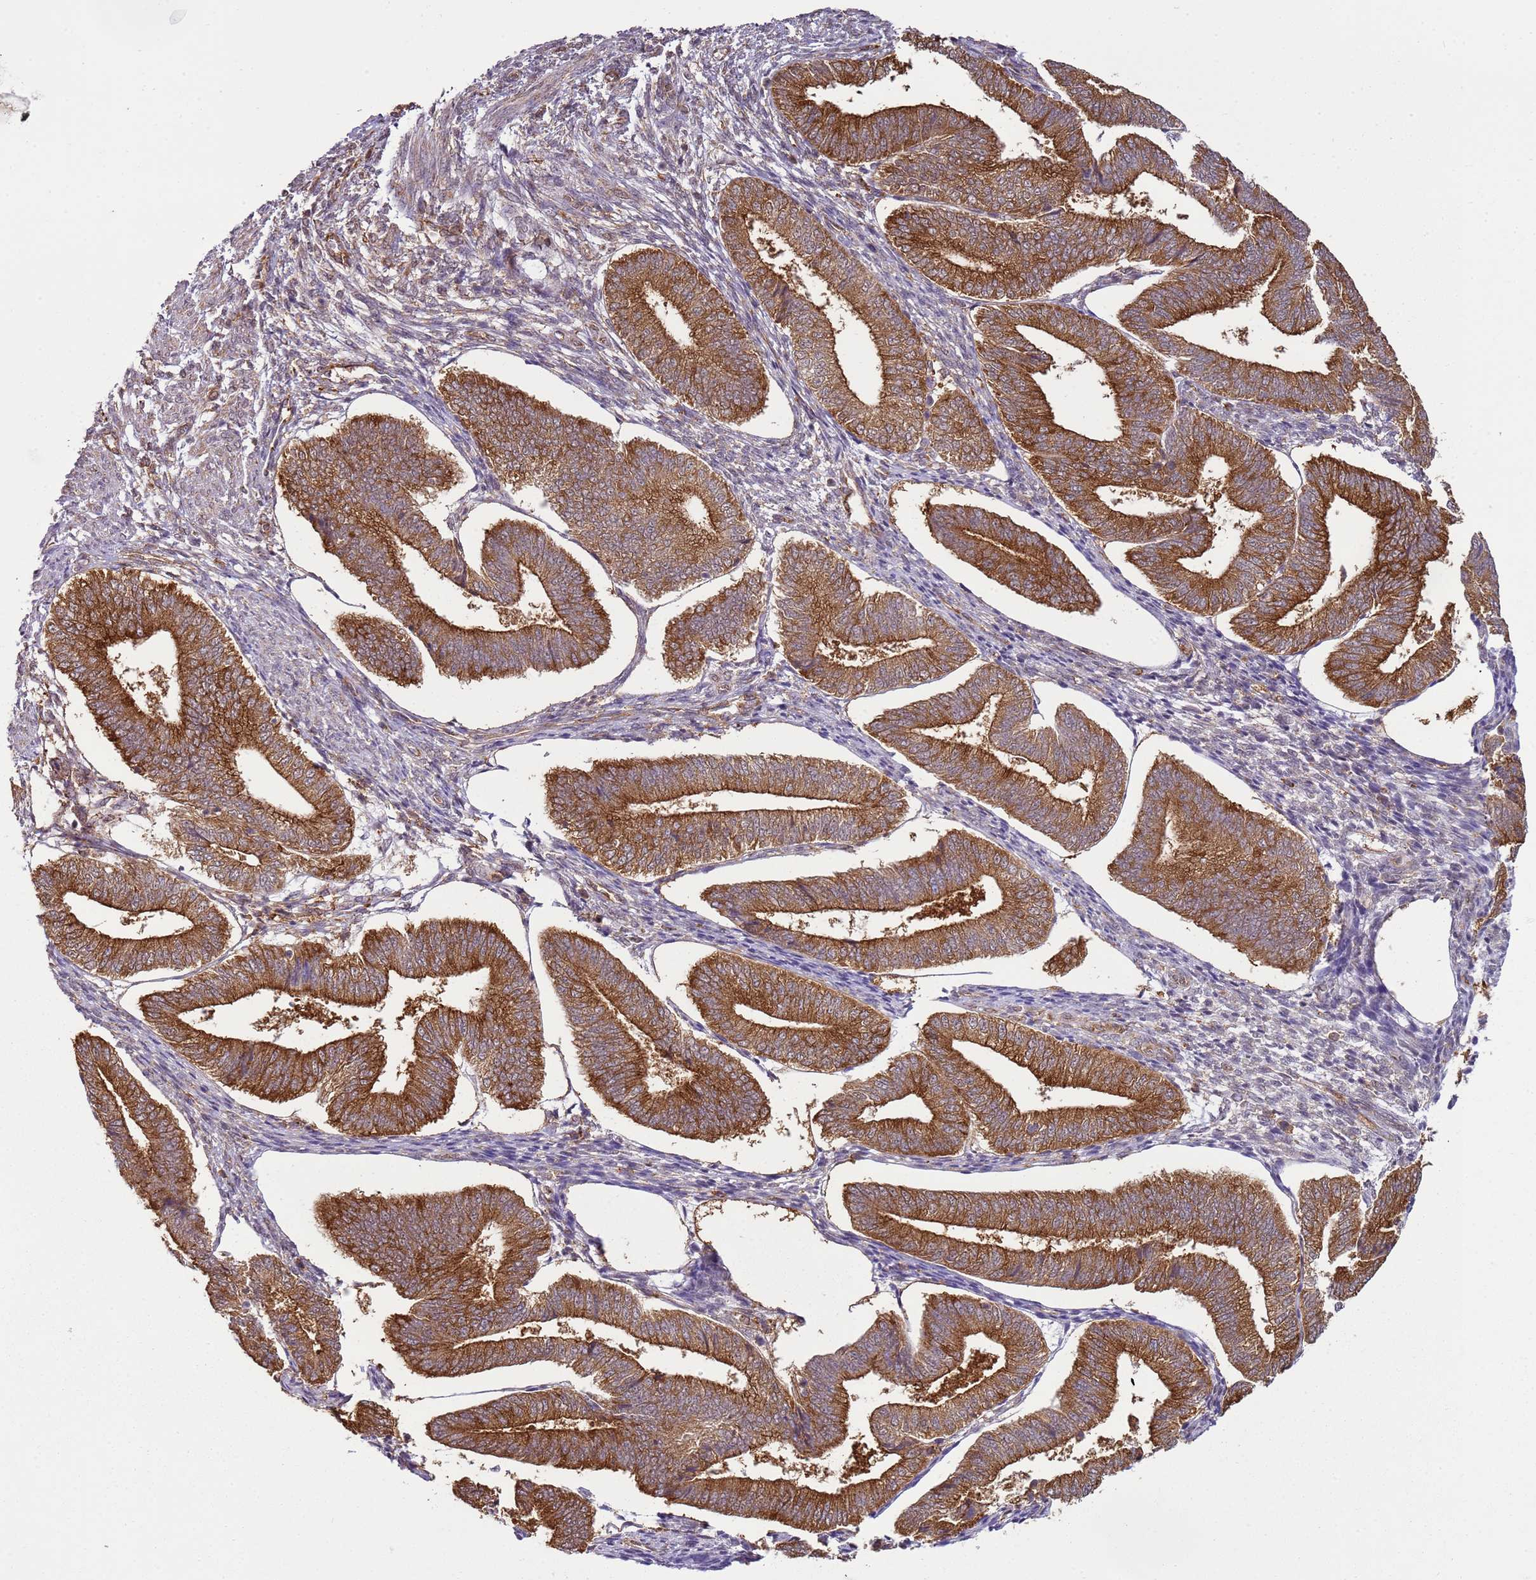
{"staining": {"intensity": "moderate", "quantity": ">75%", "location": "cytoplasmic/membranous"}, "tissue": "endometrium", "cell_type": "Cells in endometrial stroma", "image_type": "normal", "snomed": [{"axis": "morphology", "description": "Normal tissue, NOS"}, {"axis": "topography", "description": "Endometrium"}], "caption": "Benign endometrium was stained to show a protein in brown. There is medium levels of moderate cytoplasmic/membranous expression in about >75% of cells in endometrial stroma. (brown staining indicates protein expression, while blue staining denotes nuclei).", "gene": "GABRE", "patient": {"sex": "female", "age": 34}}